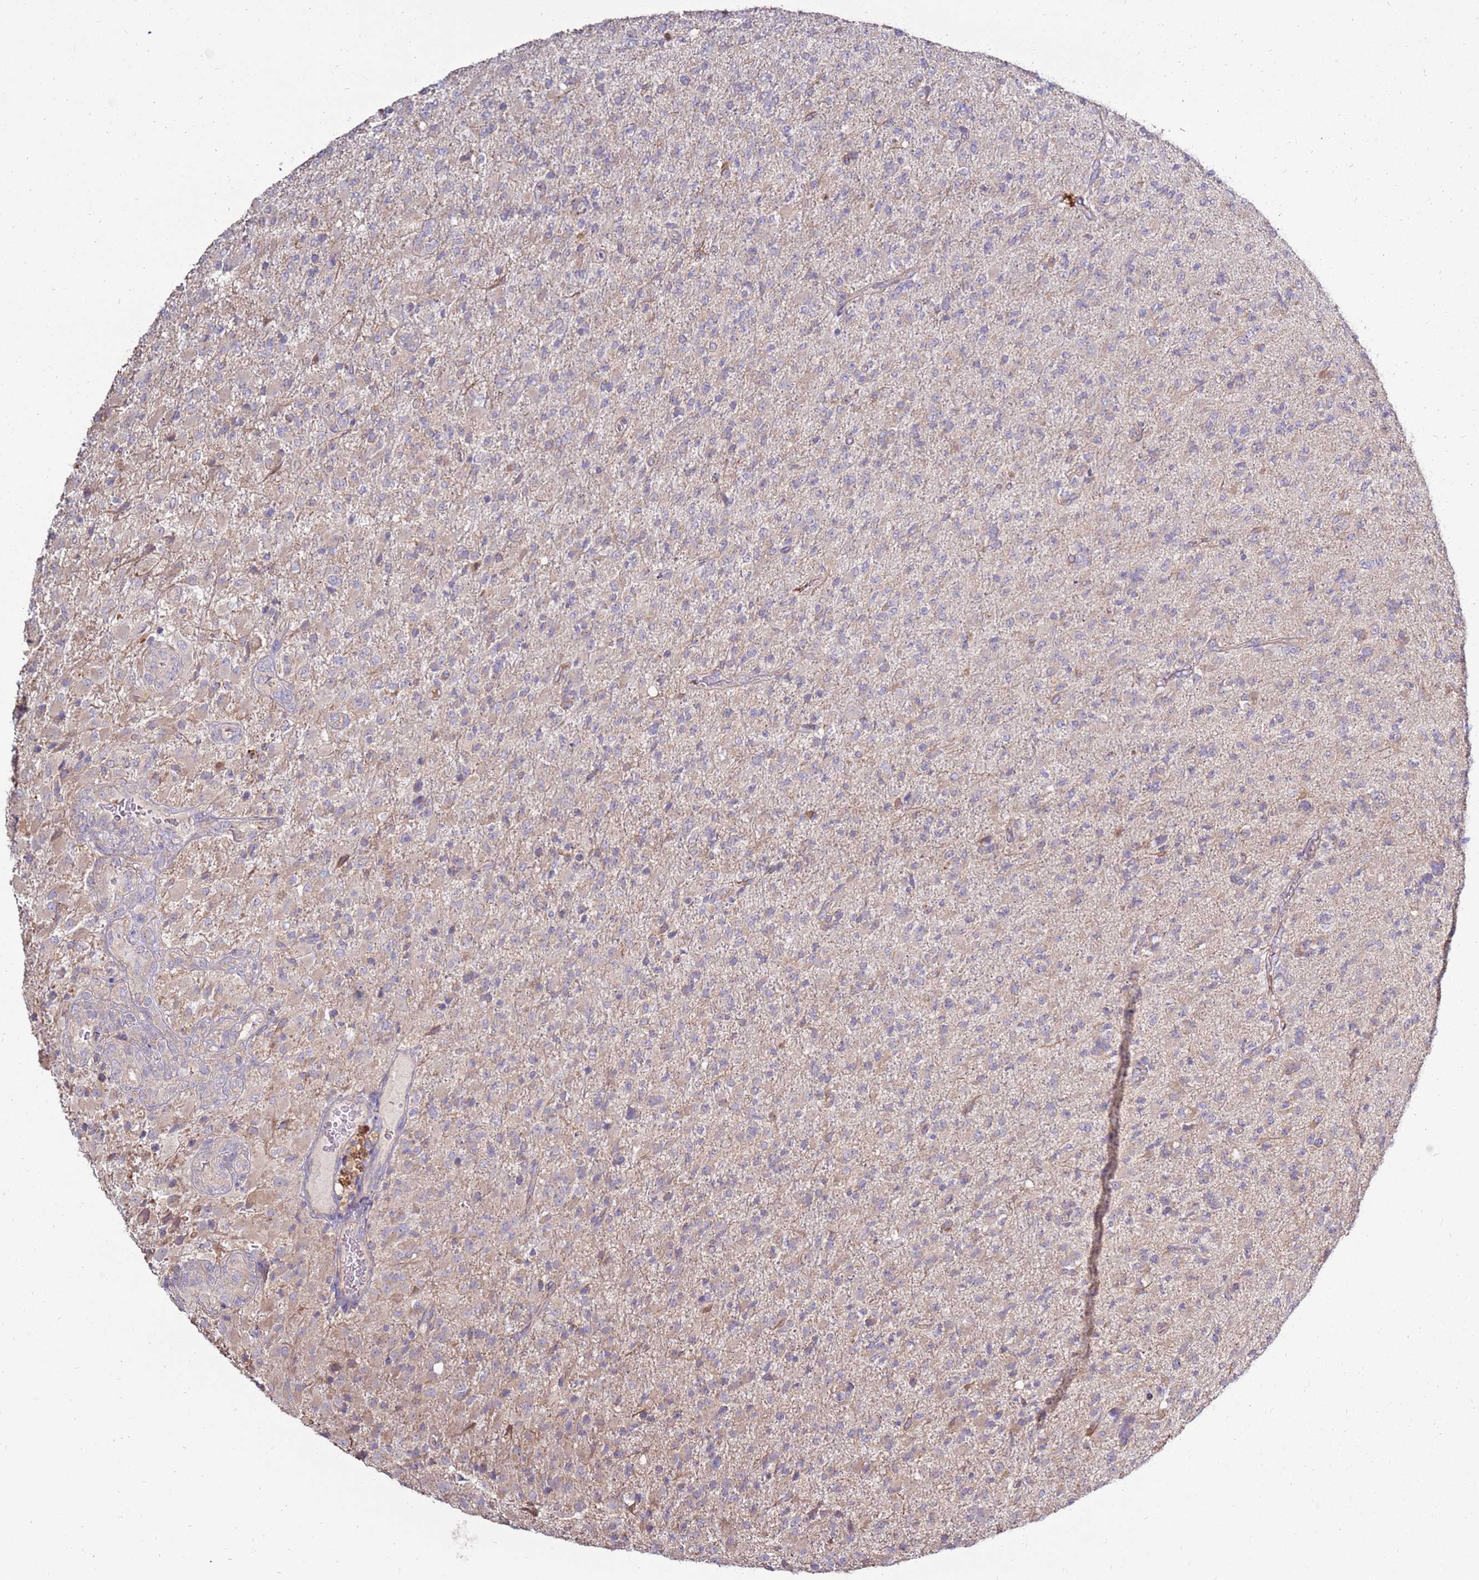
{"staining": {"intensity": "negative", "quantity": "none", "location": "none"}, "tissue": "glioma", "cell_type": "Tumor cells", "image_type": "cancer", "snomed": [{"axis": "morphology", "description": "Glioma, malignant, Low grade"}, {"axis": "topography", "description": "Brain"}], "caption": "This is an immunohistochemistry image of glioma. There is no positivity in tumor cells.", "gene": "TRAPPC4", "patient": {"sex": "male", "age": 65}}